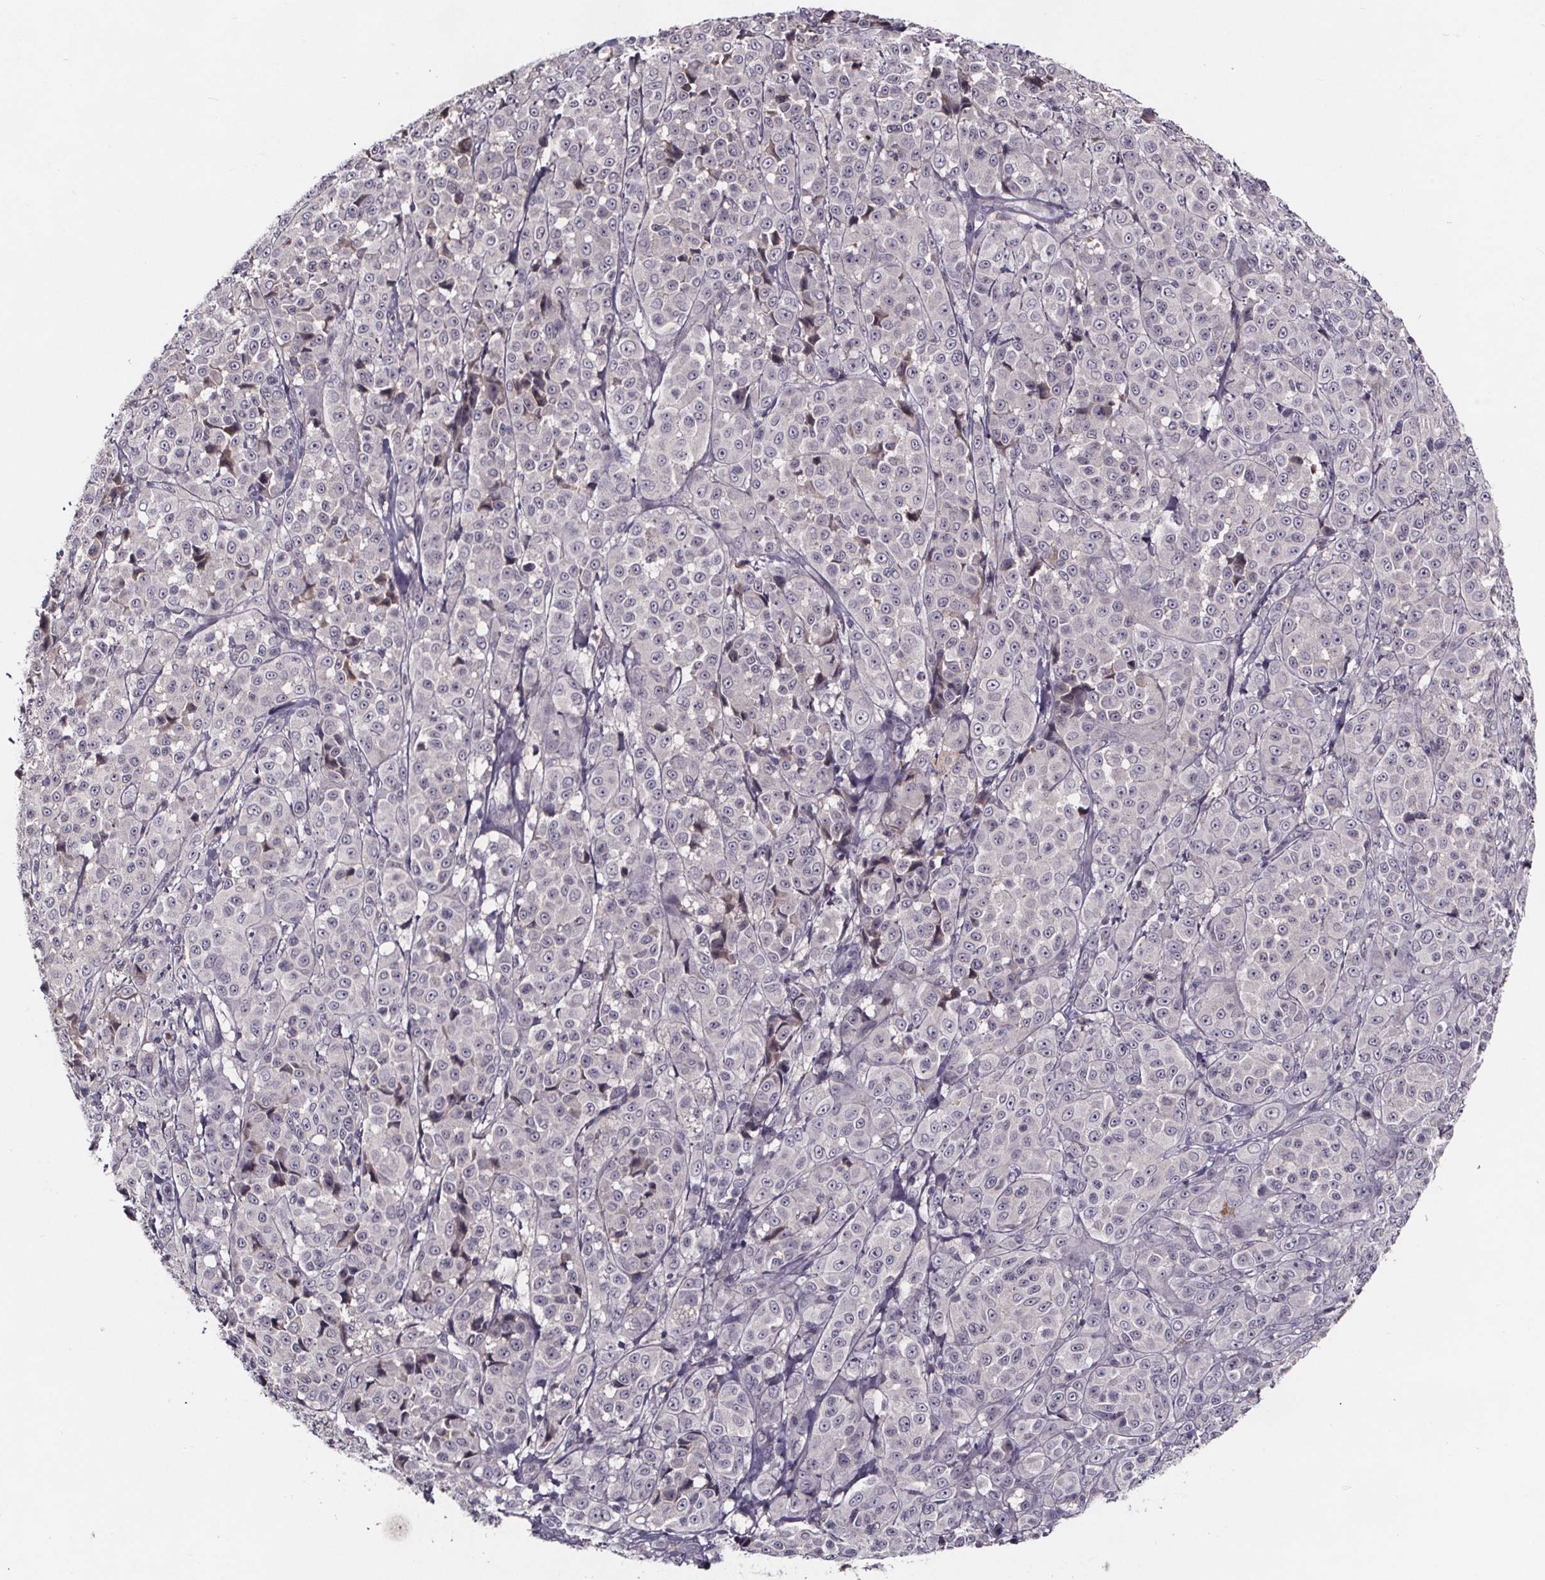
{"staining": {"intensity": "negative", "quantity": "none", "location": "none"}, "tissue": "melanoma", "cell_type": "Tumor cells", "image_type": "cancer", "snomed": [{"axis": "morphology", "description": "Malignant melanoma, NOS"}, {"axis": "topography", "description": "Skin"}], "caption": "The photomicrograph exhibits no staining of tumor cells in melanoma.", "gene": "NPHP4", "patient": {"sex": "male", "age": 89}}